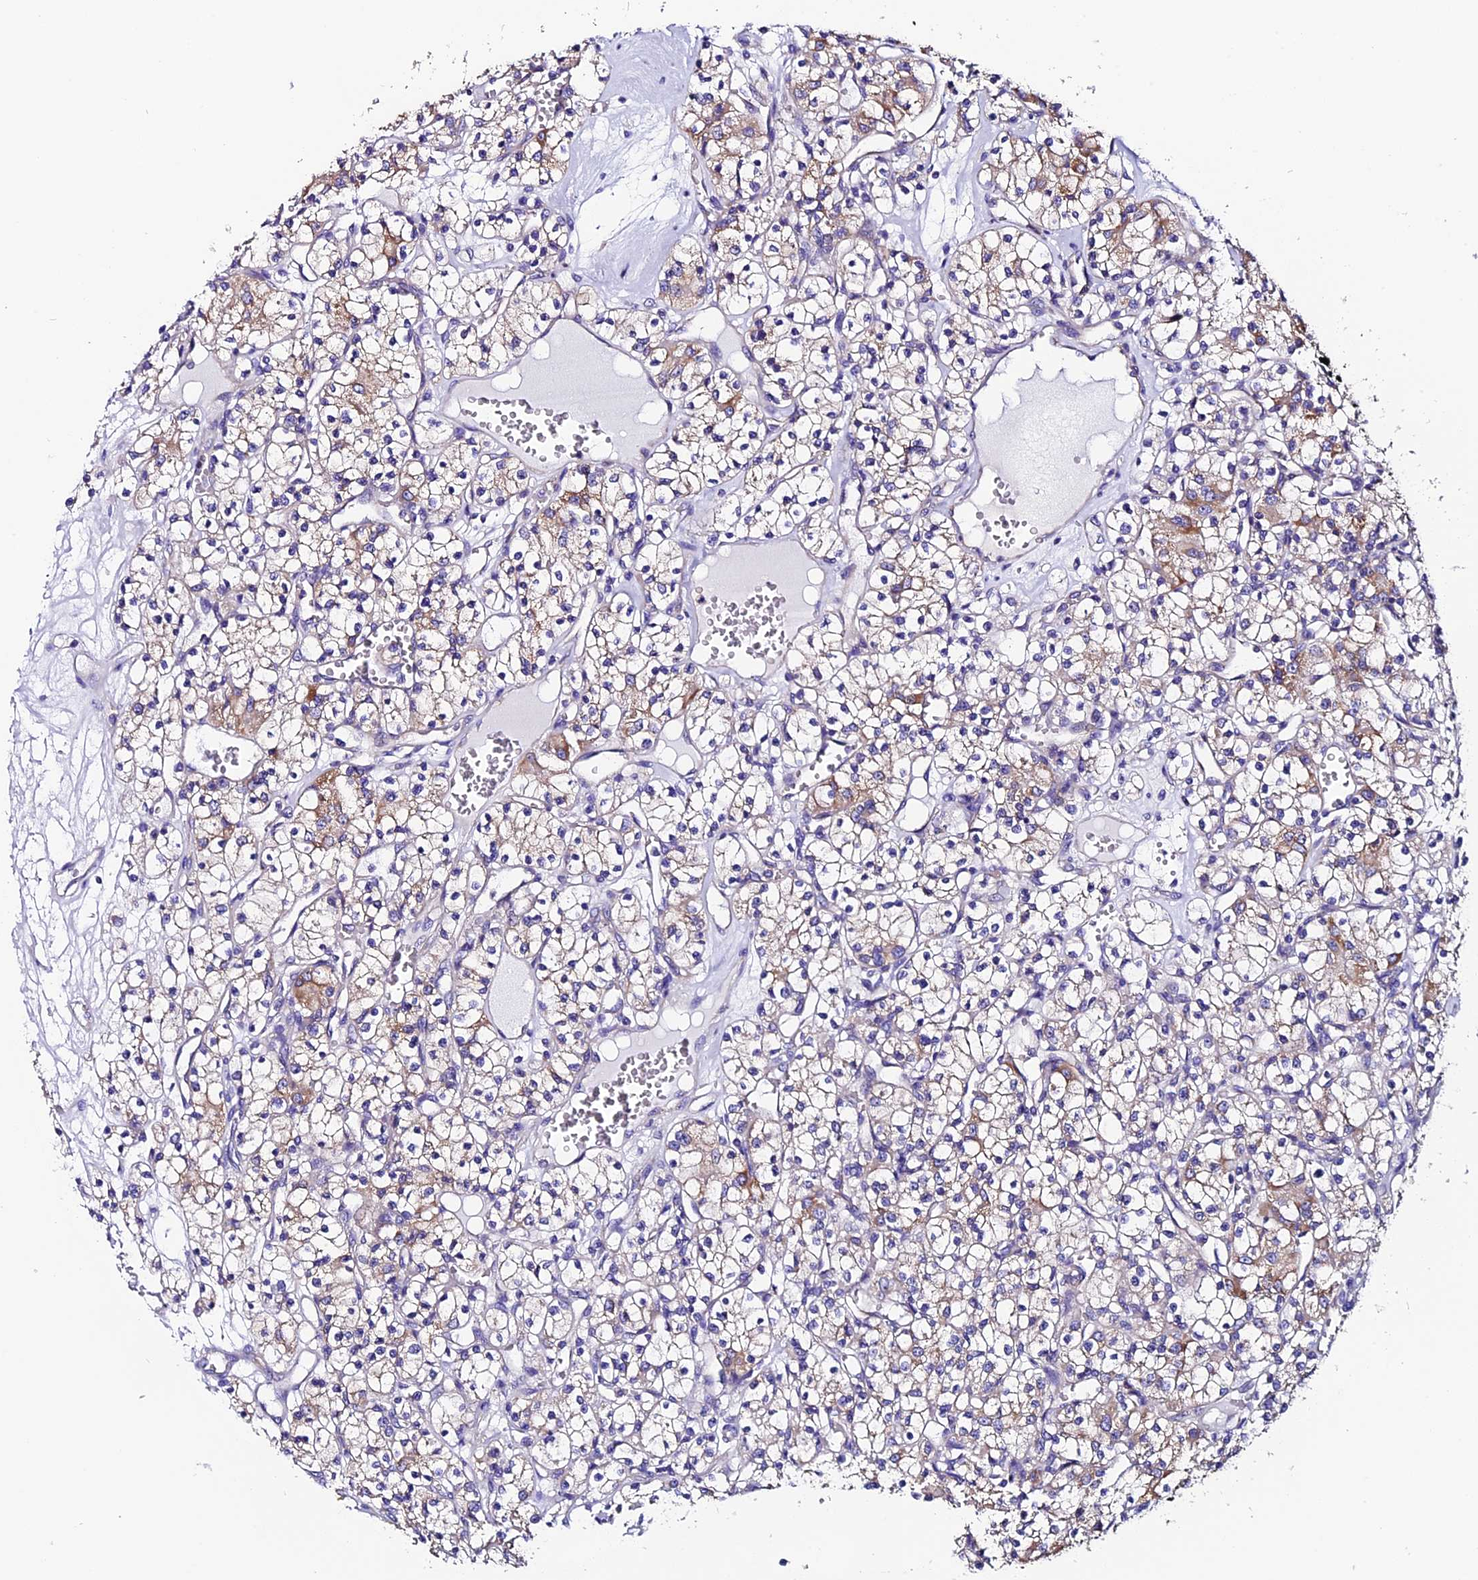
{"staining": {"intensity": "moderate", "quantity": "<25%", "location": "cytoplasmic/membranous"}, "tissue": "renal cancer", "cell_type": "Tumor cells", "image_type": "cancer", "snomed": [{"axis": "morphology", "description": "Adenocarcinoma, NOS"}, {"axis": "topography", "description": "Kidney"}], "caption": "A high-resolution image shows immunohistochemistry staining of renal cancer (adenocarcinoma), which exhibits moderate cytoplasmic/membranous expression in about <25% of tumor cells.", "gene": "COMTD1", "patient": {"sex": "female", "age": 59}}